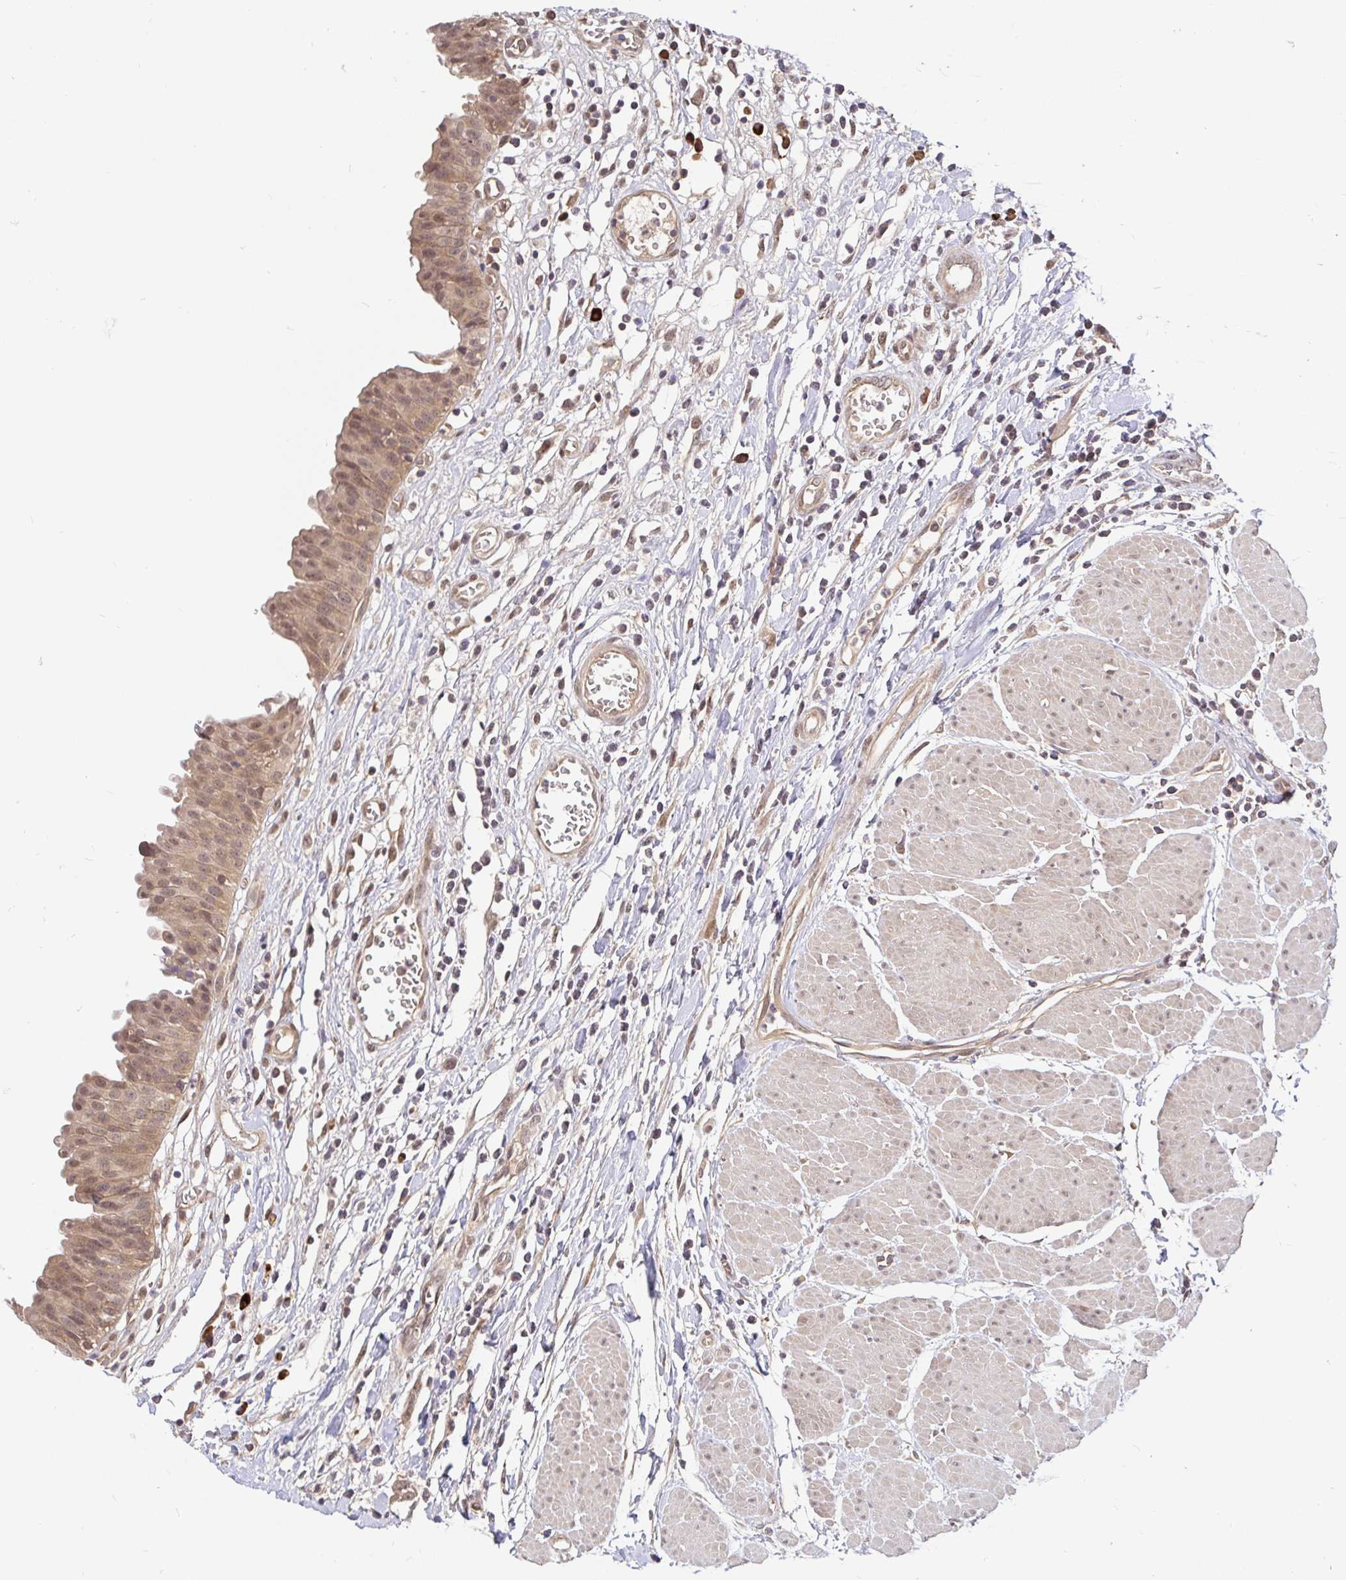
{"staining": {"intensity": "moderate", "quantity": ">75%", "location": "cytoplasmic/membranous,nuclear"}, "tissue": "urinary bladder", "cell_type": "Urothelial cells", "image_type": "normal", "snomed": [{"axis": "morphology", "description": "Normal tissue, NOS"}, {"axis": "topography", "description": "Urinary bladder"}], "caption": "This image shows immunohistochemistry (IHC) staining of unremarkable urinary bladder, with medium moderate cytoplasmic/membranous,nuclear expression in approximately >75% of urothelial cells.", "gene": "LMO4", "patient": {"sex": "male", "age": 64}}